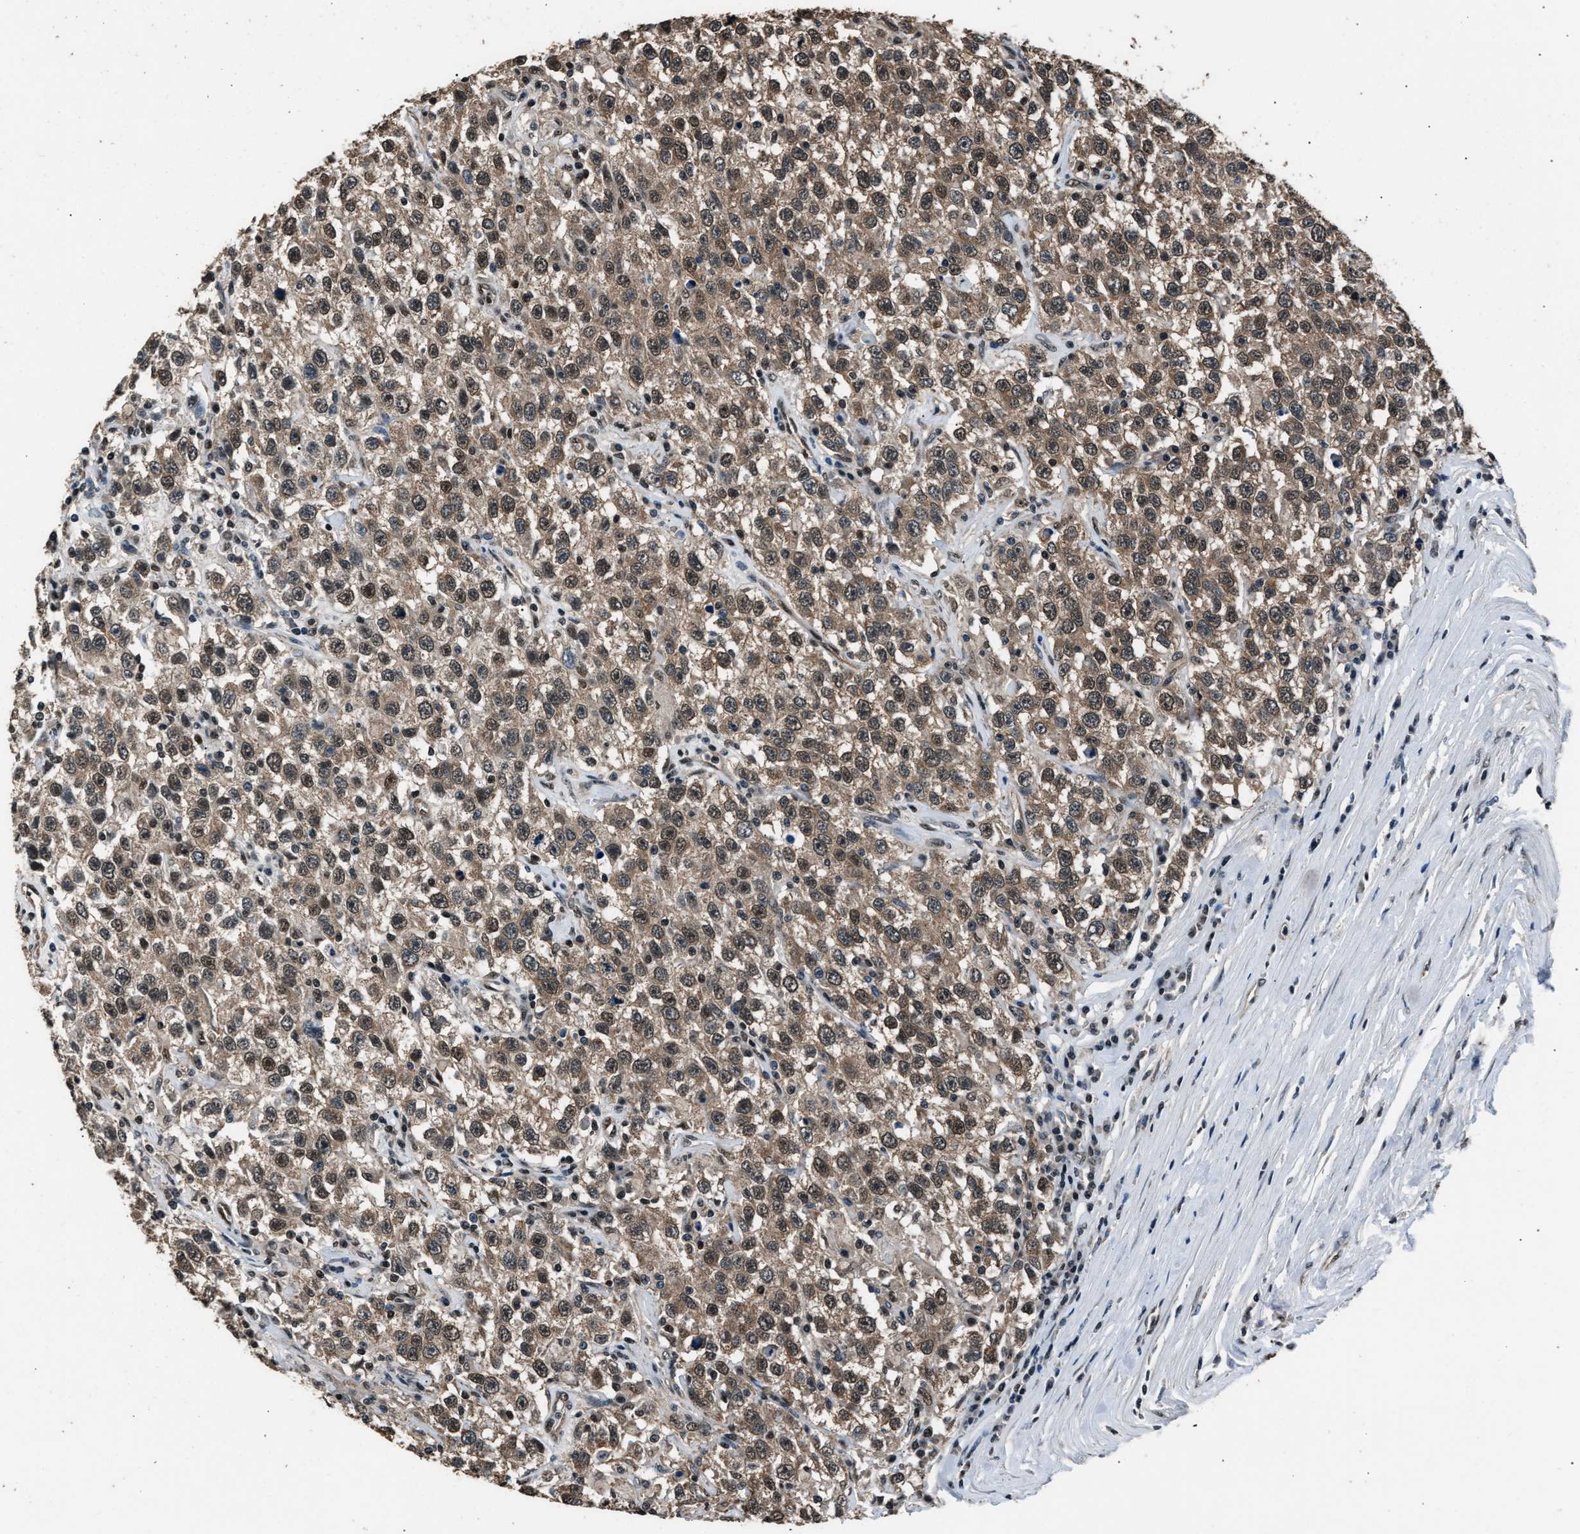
{"staining": {"intensity": "moderate", "quantity": ">75%", "location": "cytoplasmic/membranous,nuclear"}, "tissue": "testis cancer", "cell_type": "Tumor cells", "image_type": "cancer", "snomed": [{"axis": "morphology", "description": "Seminoma, NOS"}, {"axis": "topography", "description": "Testis"}], "caption": "IHC photomicrograph of human testis cancer (seminoma) stained for a protein (brown), which exhibits medium levels of moderate cytoplasmic/membranous and nuclear expression in about >75% of tumor cells.", "gene": "DFFA", "patient": {"sex": "male", "age": 41}}